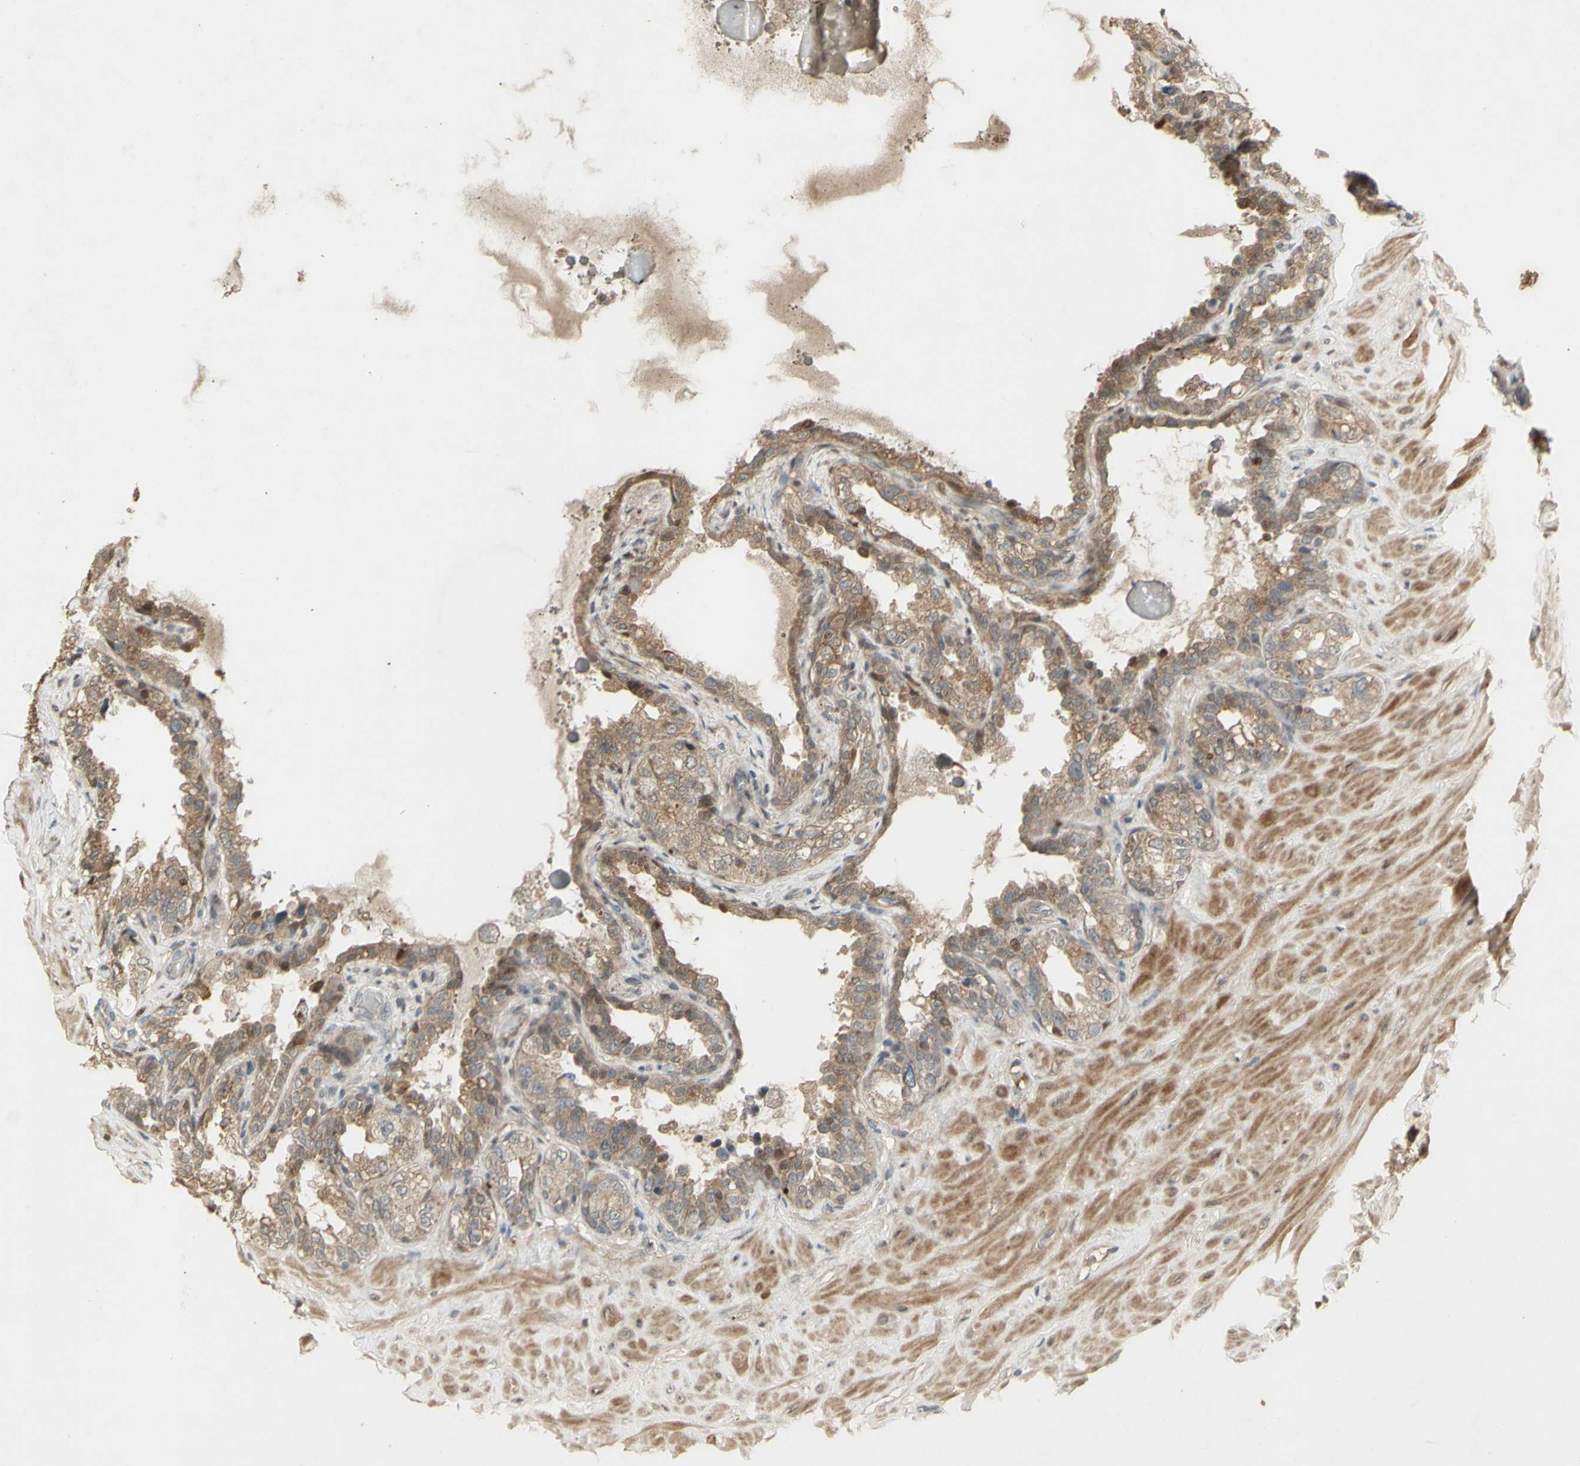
{"staining": {"intensity": "moderate", "quantity": ">75%", "location": "cytoplasmic/membranous"}, "tissue": "seminal vesicle", "cell_type": "Glandular cells", "image_type": "normal", "snomed": [{"axis": "morphology", "description": "Normal tissue, NOS"}, {"axis": "topography", "description": "Seminal veicle"}], "caption": "IHC staining of normal seminal vesicle, which displays medium levels of moderate cytoplasmic/membranous expression in about >75% of glandular cells indicating moderate cytoplasmic/membranous protein positivity. The staining was performed using DAB (3,3'-diaminobenzidine) (brown) for protein detection and nuclei were counterstained in hematoxylin (blue).", "gene": "NRG4", "patient": {"sex": "male", "age": 68}}